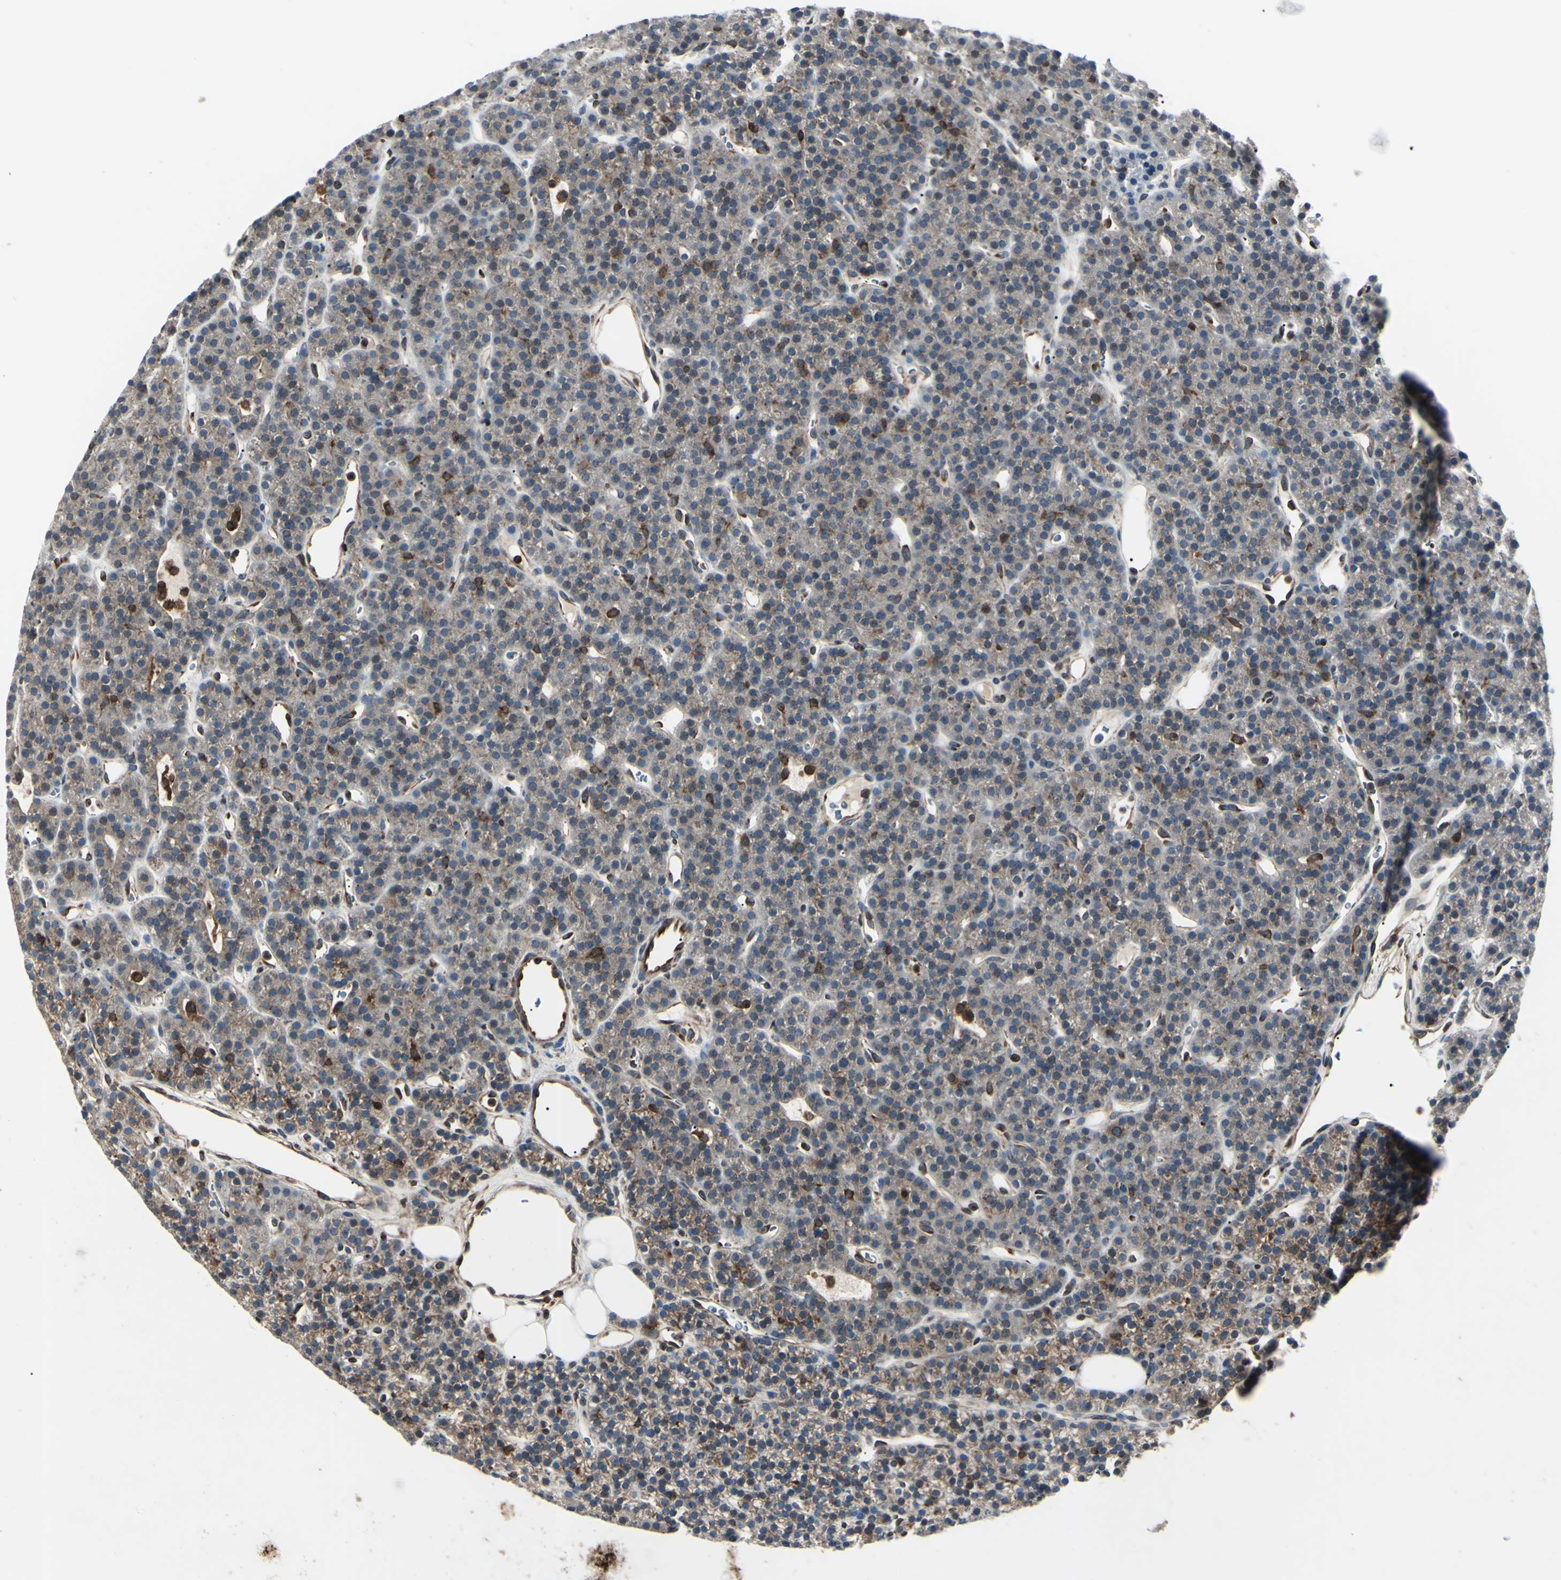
{"staining": {"intensity": "moderate", "quantity": "25%-75%", "location": "cytoplasmic/membranous"}, "tissue": "parathyroid gland", "cell_type": "Glandular cells", "image_type": "normal", "snomed": [{"axis": "morphology", "description": "Normal tissue, NOS"}, {"axis": "morphology", "description": "Hyperplasia, NOS"}, {"axis": "topography", "description": "Parathyroid gland"}], "caption": "This is a photomicrograph of immunohistochemistry (IHC) staining of unremarkable parathyroid gland, which shows moderate positivity in the cytoplasmic/membranous of glandular cells.", "gene": "MAPRE1", "patient": {"sex": "male", "age": 44}}